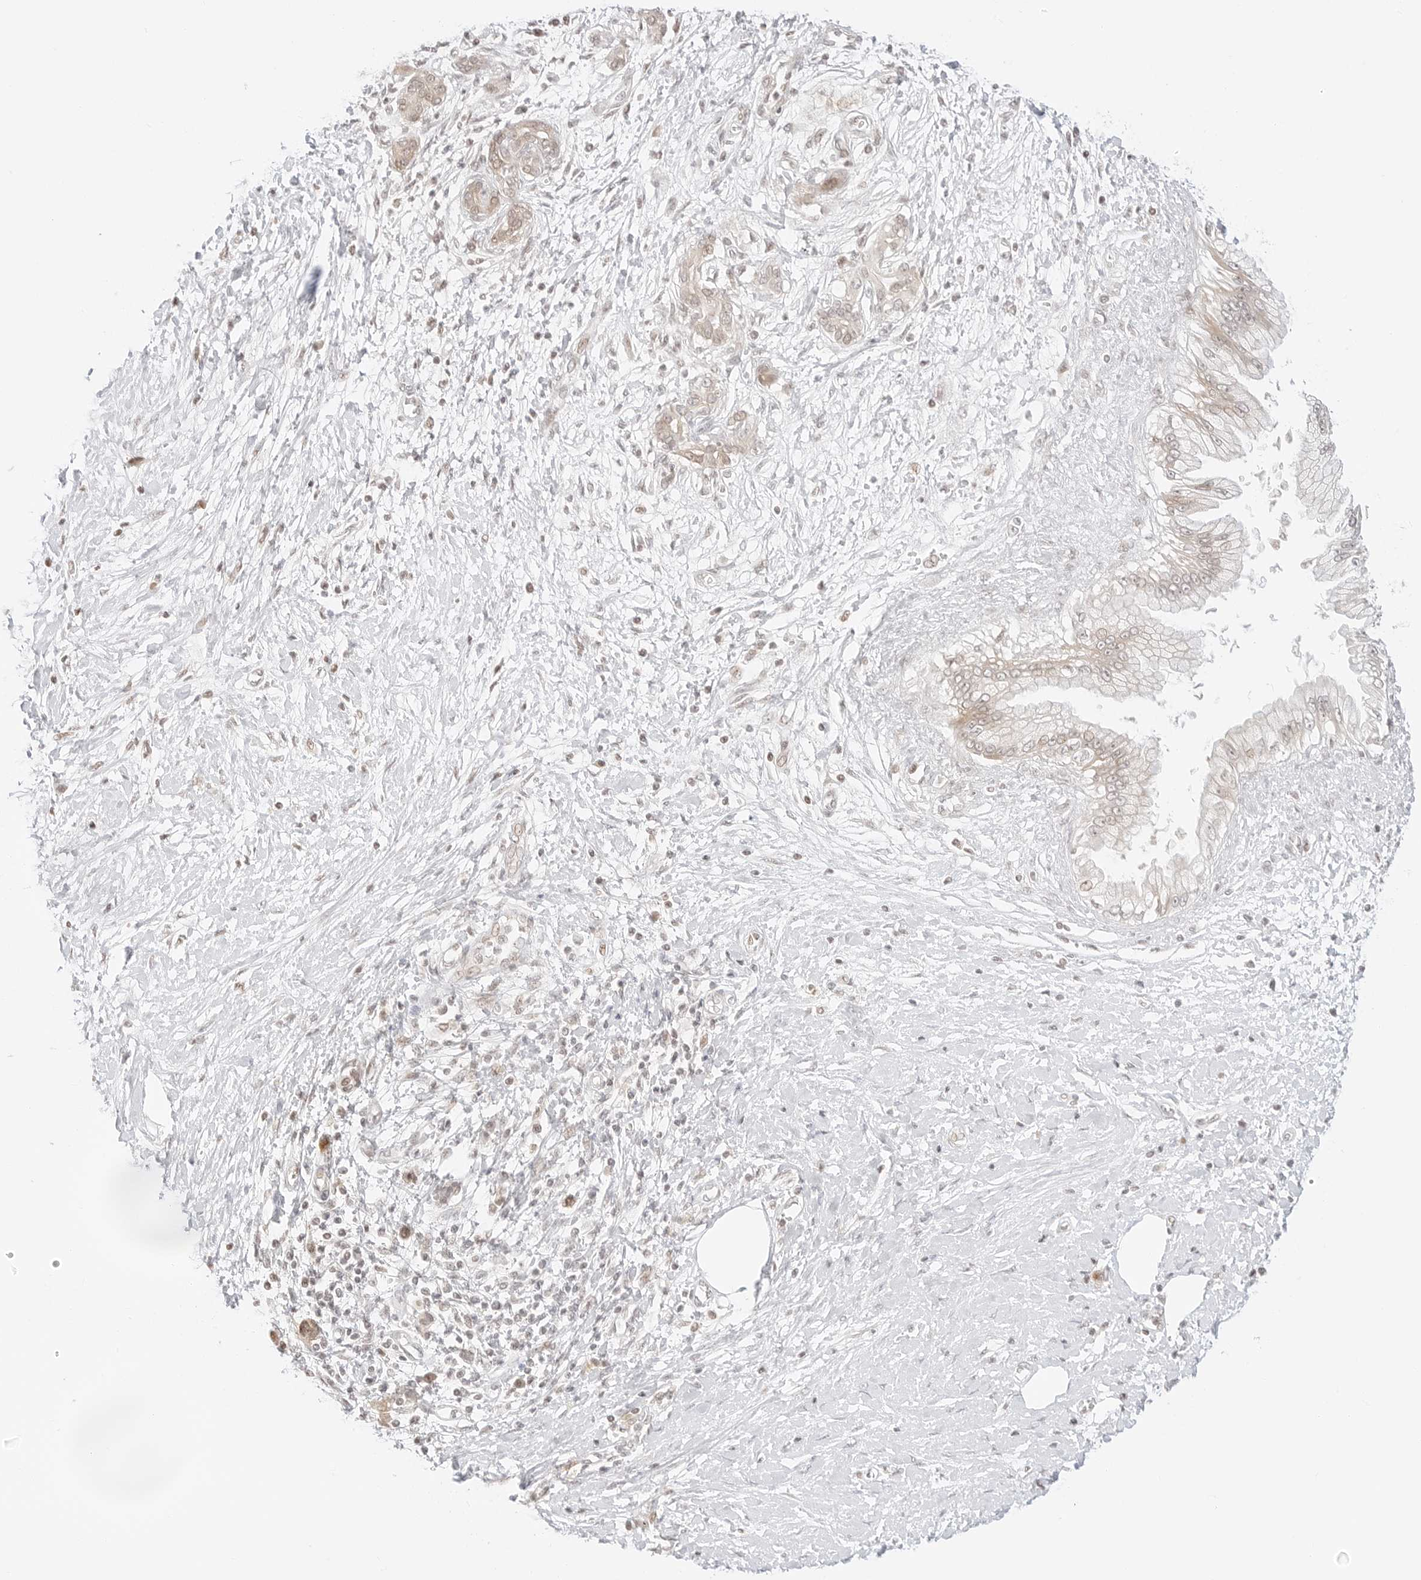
{"staining": {"intensity": "weak", "quantity": ">75%", "location": "nuclear"}, "tissue": "pancreatic cancer", "cell_type": "Tumor cells", "image_type": "cancer", "snomed": [{"axis": "morphology", "description": "Adenocarcinoma, NOS"}, {"axis": "topography", "description": "Pancreas"}], "caption": "Protein staining by immunohistochemistry (IHC) exhibits weak nuclear expression in about >75% of tumor cells in pancreatic adenocarcinoma.", "gene": "RPS6KL1", "patient": {"sex": "male", "age": 58}}